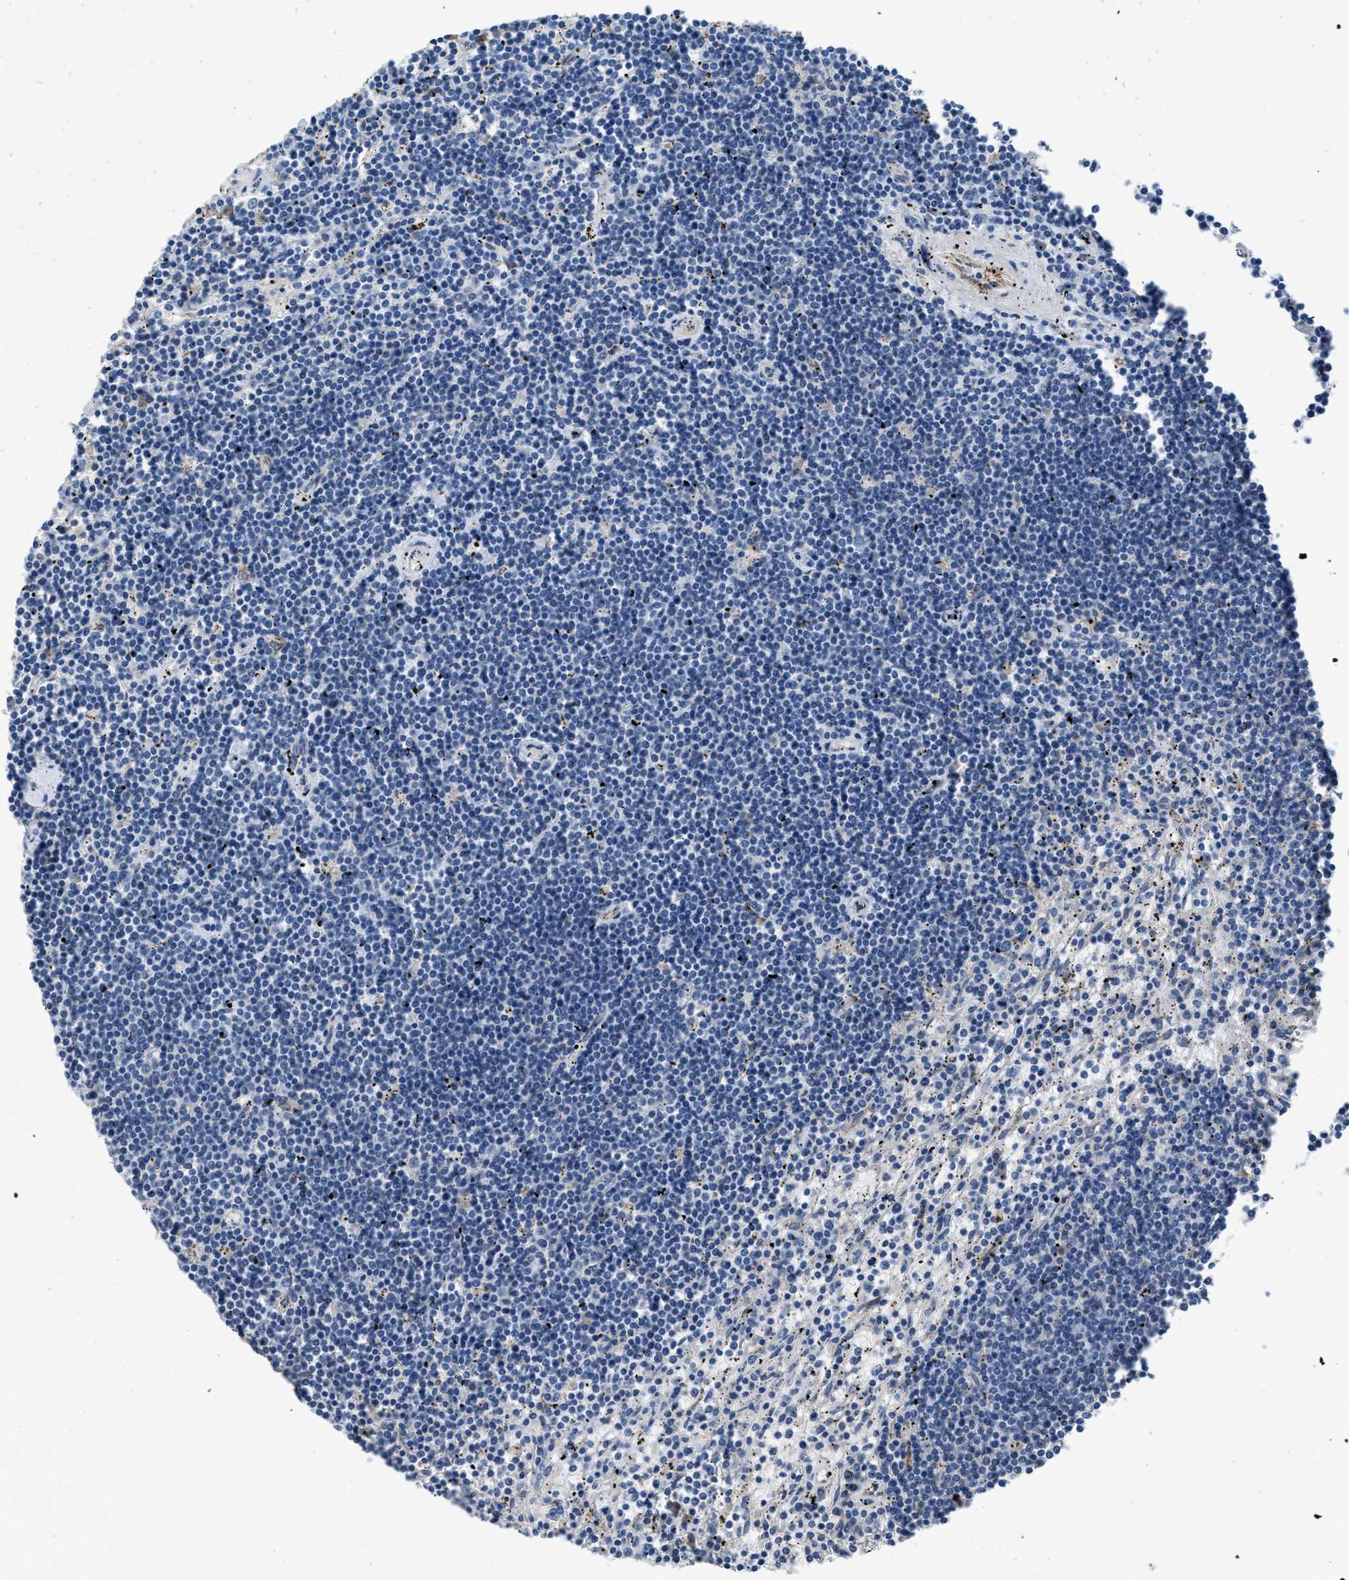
{"staining": {"intensity": "negative", "quantity": "none", "location": "none"}, "tissue": "lymphoma", "cell_type": "Tumor cells", "image_type": "cancer", "snomed": [{"axis": "morphology", "description": "Malignant lymphoma, non-Hodgkin's type, Low grade"}, {"axis": "topography", "description": "Spleen"}], "caption": "Immunohistochemistry image of neoplastic tissue: low-grade malignant lymphoma, non-Hodgkin's type stained with DAB (3,3'-diaminobenzidine) displays no significant protein staining in tumor cells. The staining was performed using DAB (3,3'-diaminobenzidine) to visualize the protein expression in brown, while the nuclei were stained in blue with hematoxylin (Magnification: 20x).", "gene": "GGCX", "patient": {"sex": "male", "age": 76}}